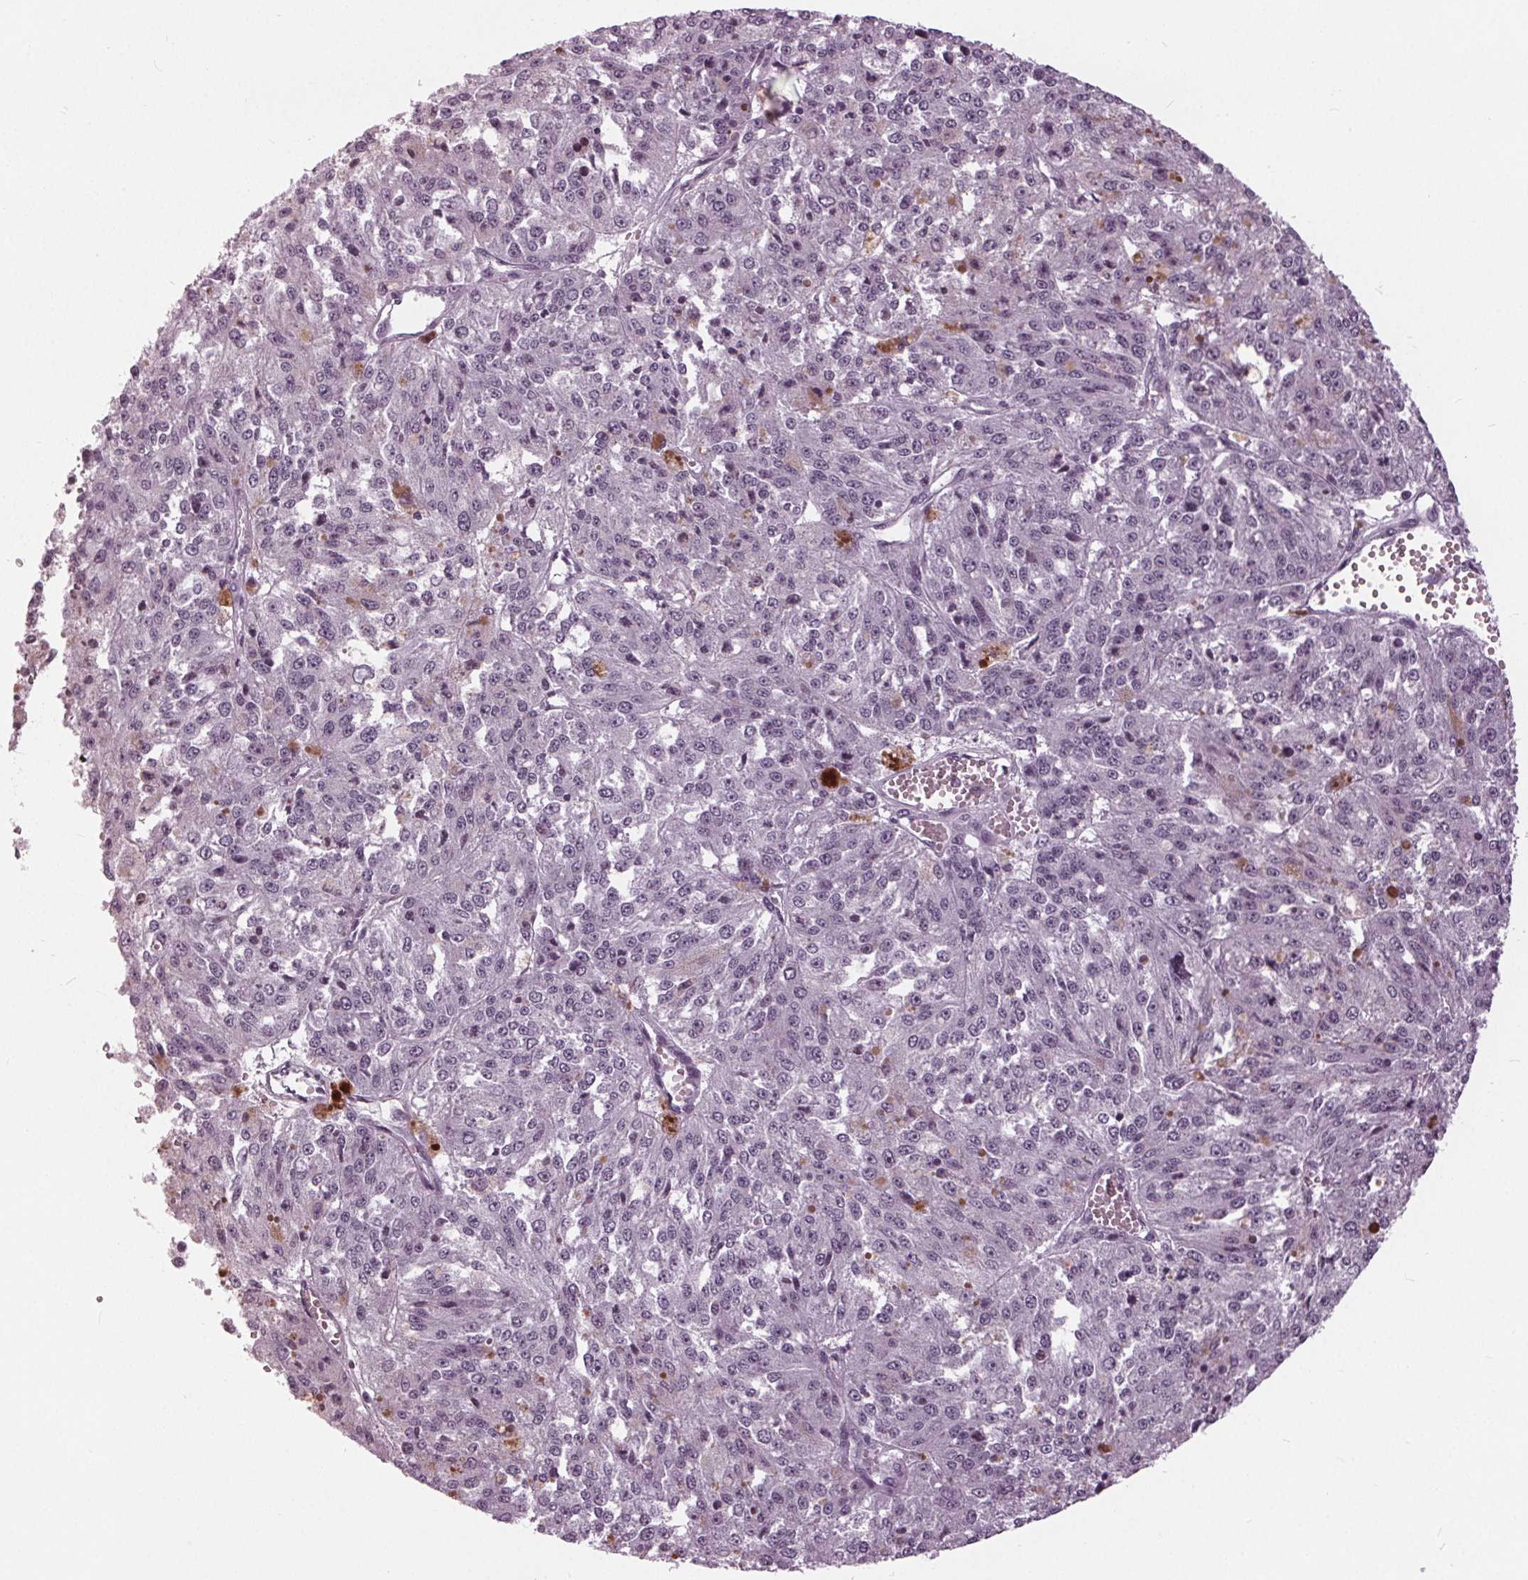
{"staining": {"intensity": "negative", "quantity": "none", "location": "none"}, "tissue": "melanoma", "cell_type": "Tumor cells", "image_type": "cancer", "snomed": [{"axis": "morphology", "description": "Malignant melanoma, Metastatic site"}, {"axis": "topography", "description": "Lymph node"}], "caption": "A micrograph of human malignant melanoma (metastatic site) is negative for staining in tumor cells.", "gene": "SLC9A4", "patient": {"sex": "female", "age": 64}}